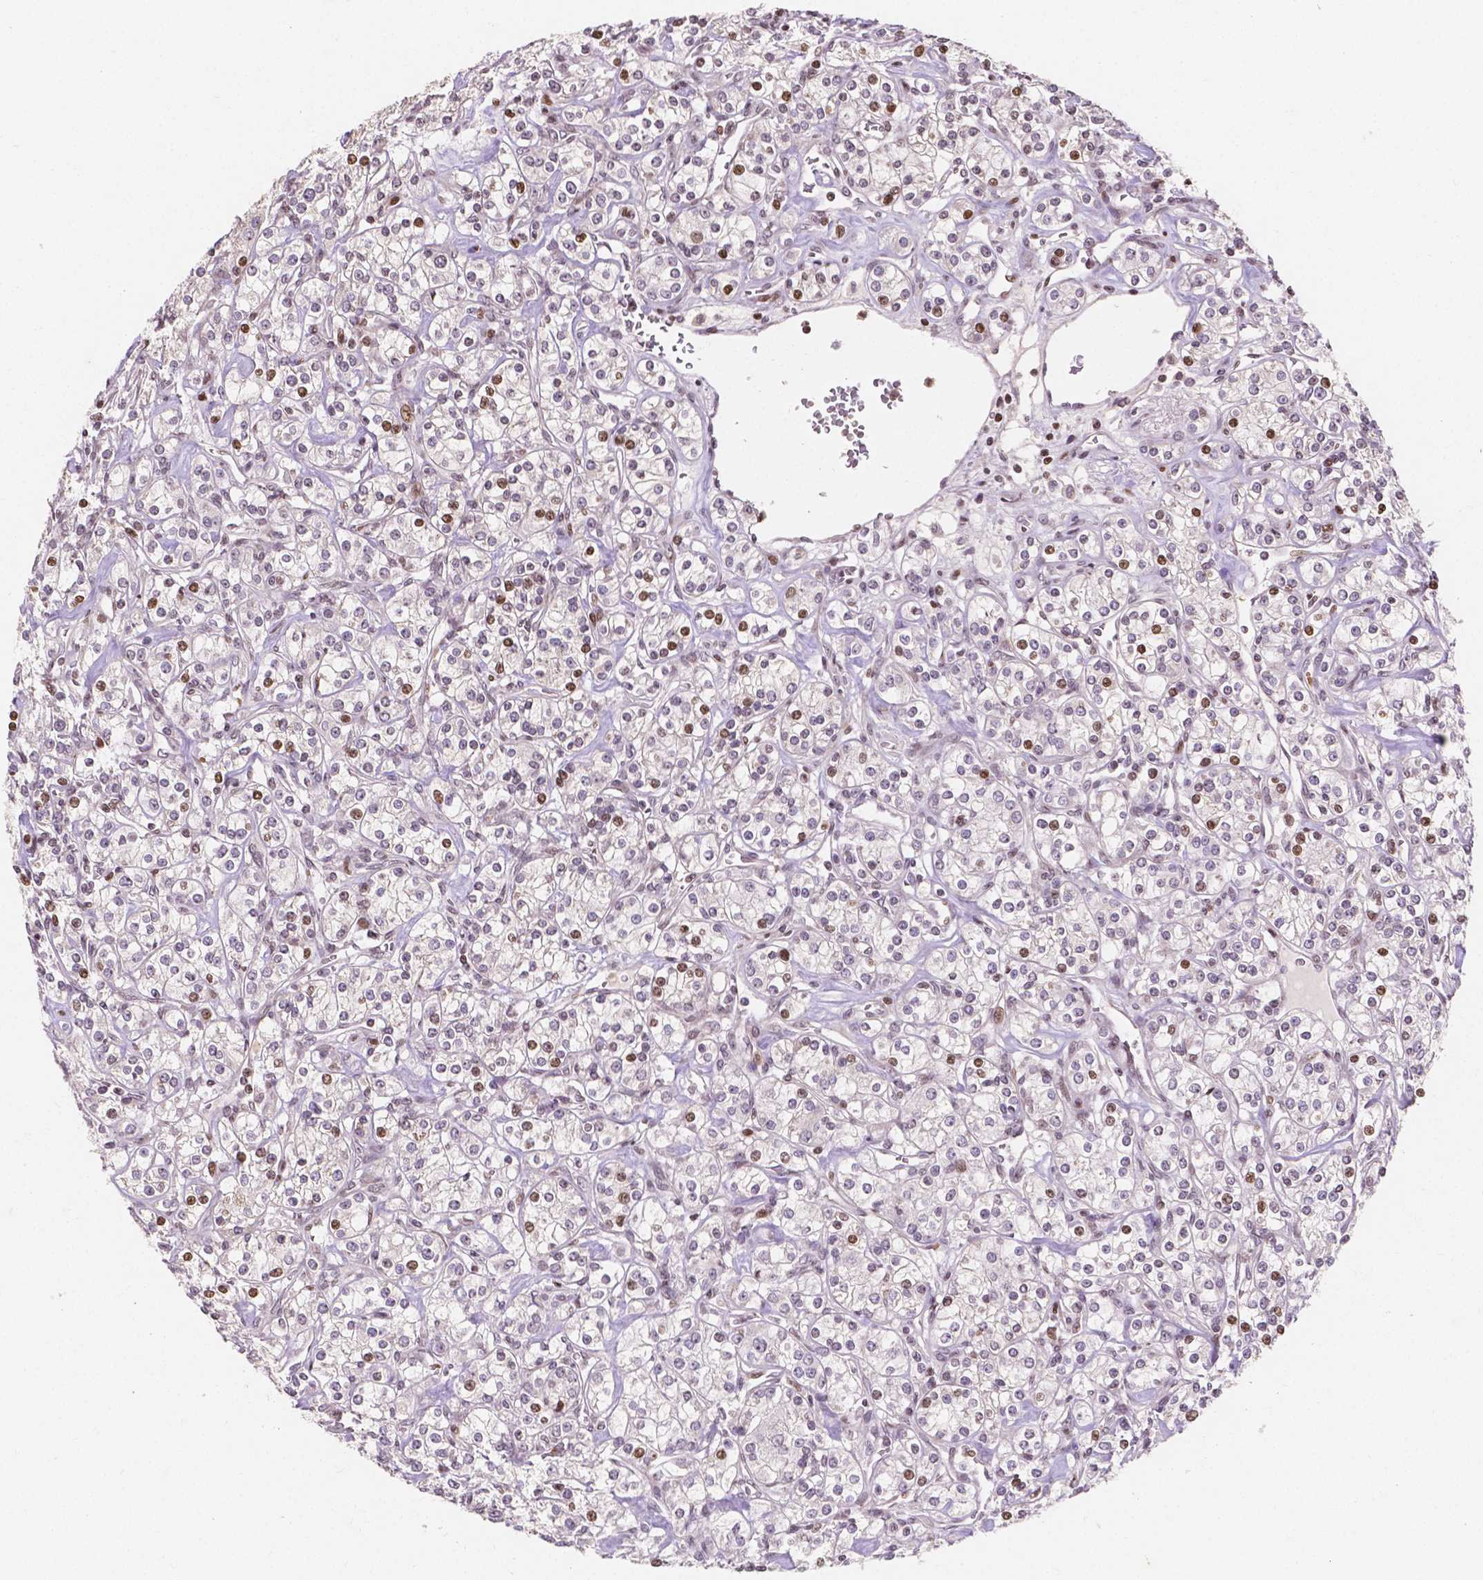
{"staining": {"intensity": "moderate", "quantity": "<25%", "location": "nuclear"}, "tissue": "renal cancer", "cell_type": "Tumor cells", "image_type": "cancer", "snomed": [{"axis": "morphology", "description": "Adenocarcinoma, NOS"}, {"axis": "topography", "description": "Kidney"}], "caption": "Protein staining of renal cancer tissue demonstrates moderate nuclear staining in about <25% of tumor cells.", "gene": "PTPN18", "patient": {"sex": "male", "age": 77}}